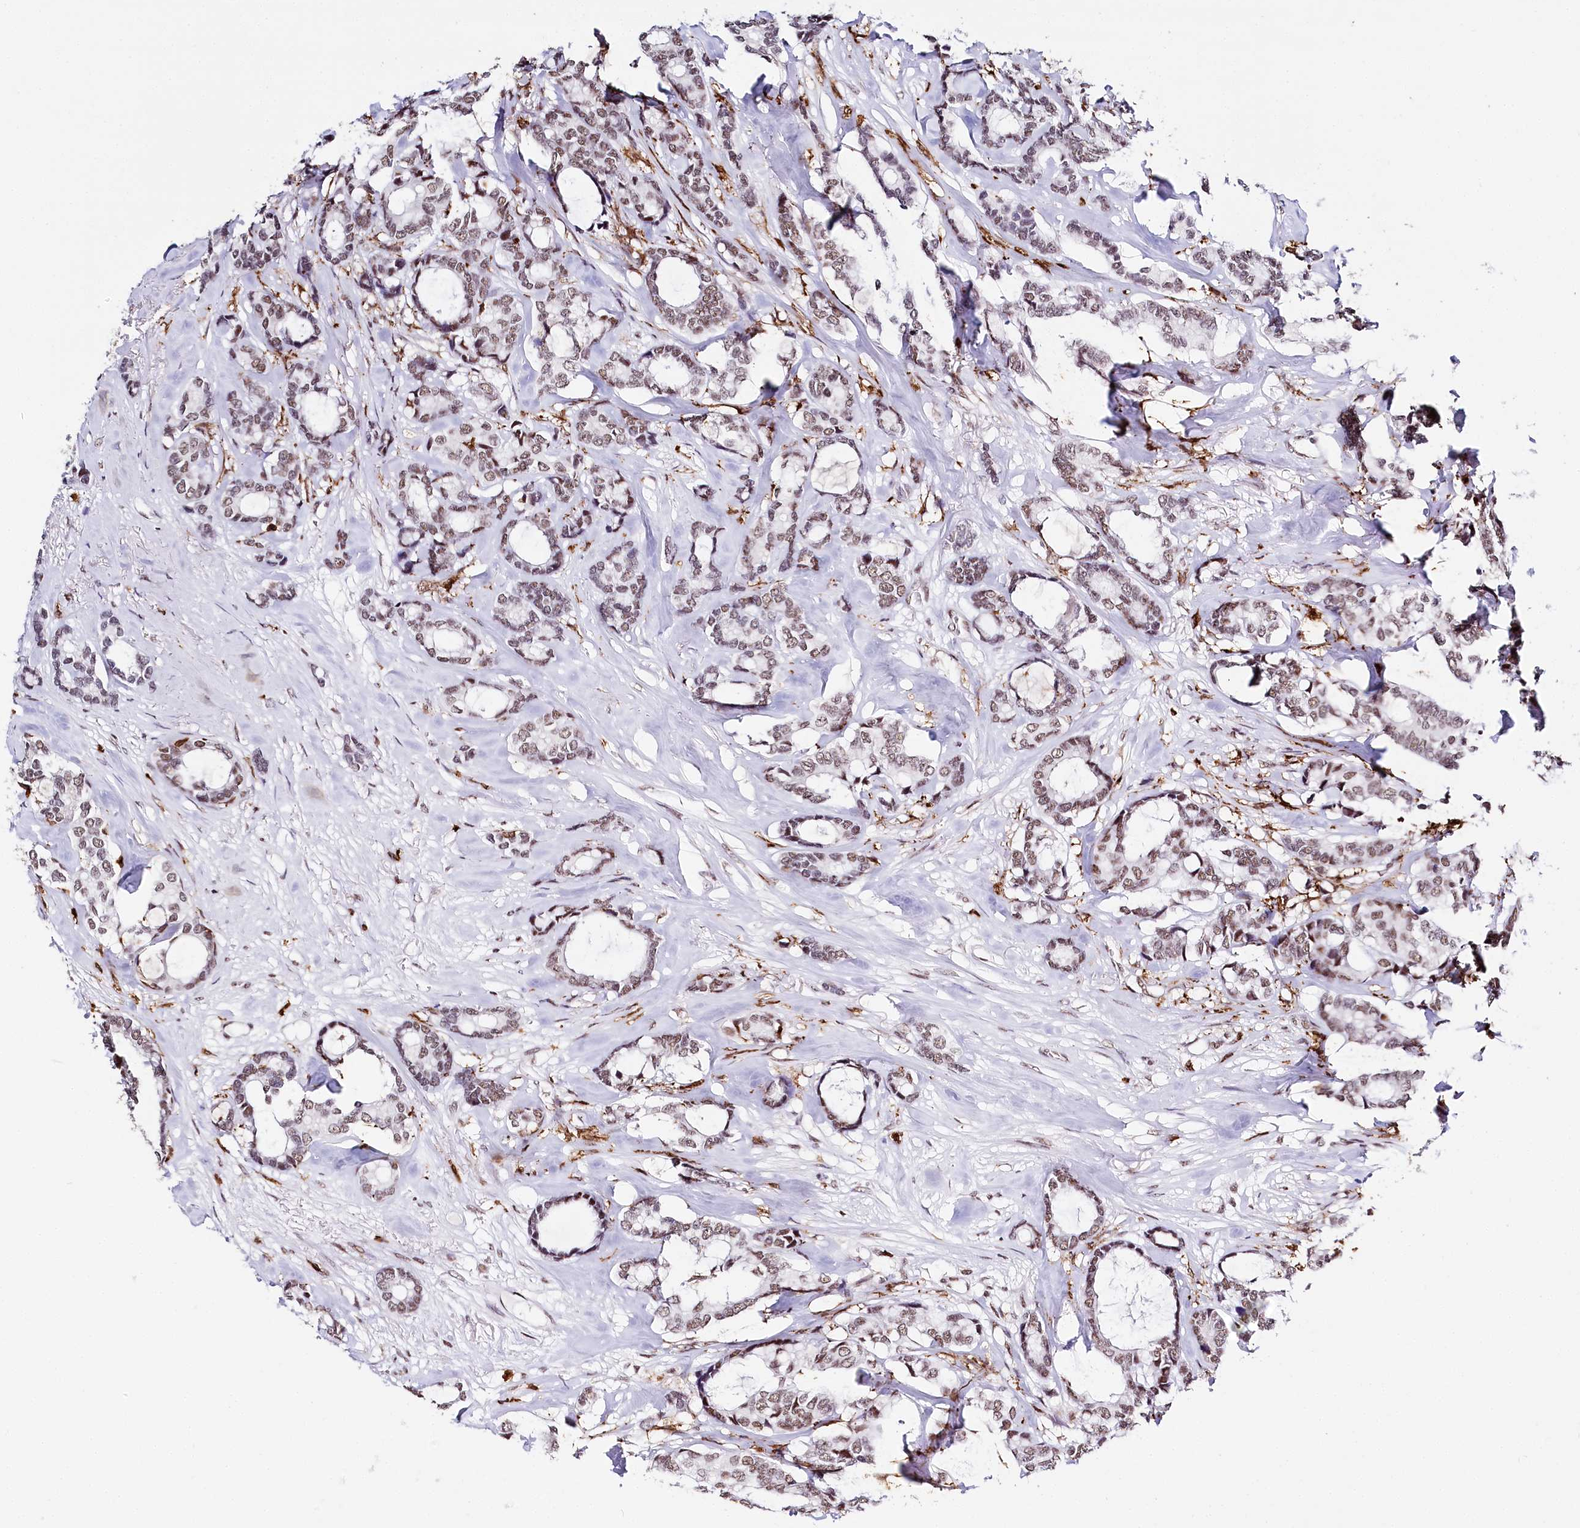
{"staining": {"intensity": "weak", "quantity": ">75%", "location": "nuclear"}, "tissue": "breast cancer", "cell_type": "Tumor cells", "image_type": "cancer", "snomed": [{"axis": "morphology", "description": "Duct carcinoma"}, {"axis": "topography", "description": "Breast"}], "caption": "Human breast intraductal carcinoma stained for a protein (brown) displays weak nuclear positive expression in approximately >75% of tumor cells.", "gene": "BARD1", "patient": {"sex": "female", "age": 87}}